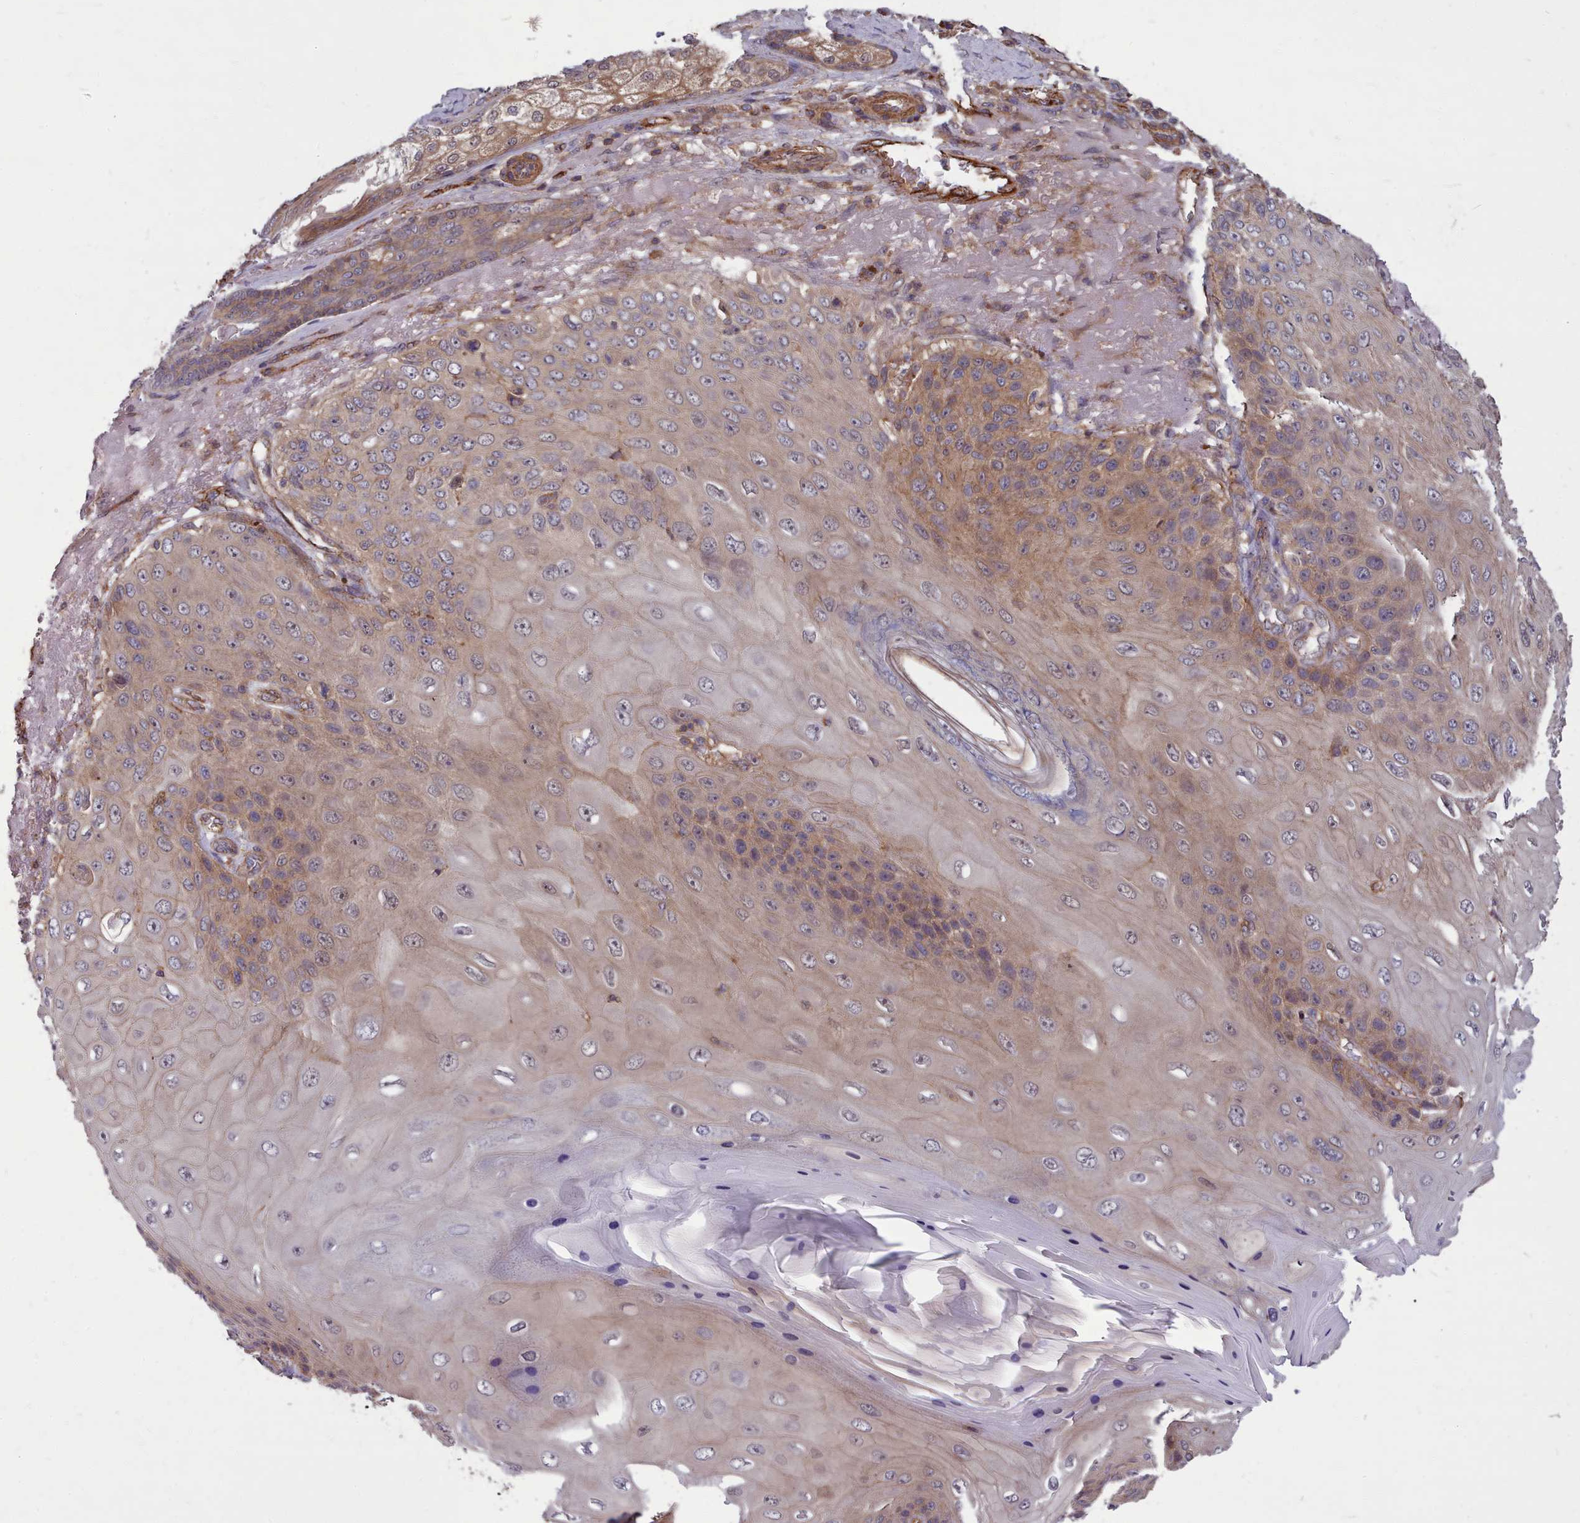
{"staining": {"intensity": "moderate", "quantity": "25%-75%", "location": "cytoplasmic/membranous"}, "tissue": "skin cancer", "cell_type": "Tumor cells", "image_type": "cancer", "snomed": [{"axis": "morphology", "description": "Squamous cell carcinoma, NOS"}, {"axis": "topography", "description": "Skin"}], "caption": "Moderate cytoplasmic/membranous positivity is appreciated in approximately 25%-75% of tumor cells in skin cancer (squamous cell carcinoma).", "gene": "STUB1", "patient": {"sex": "female", "age": 88}}